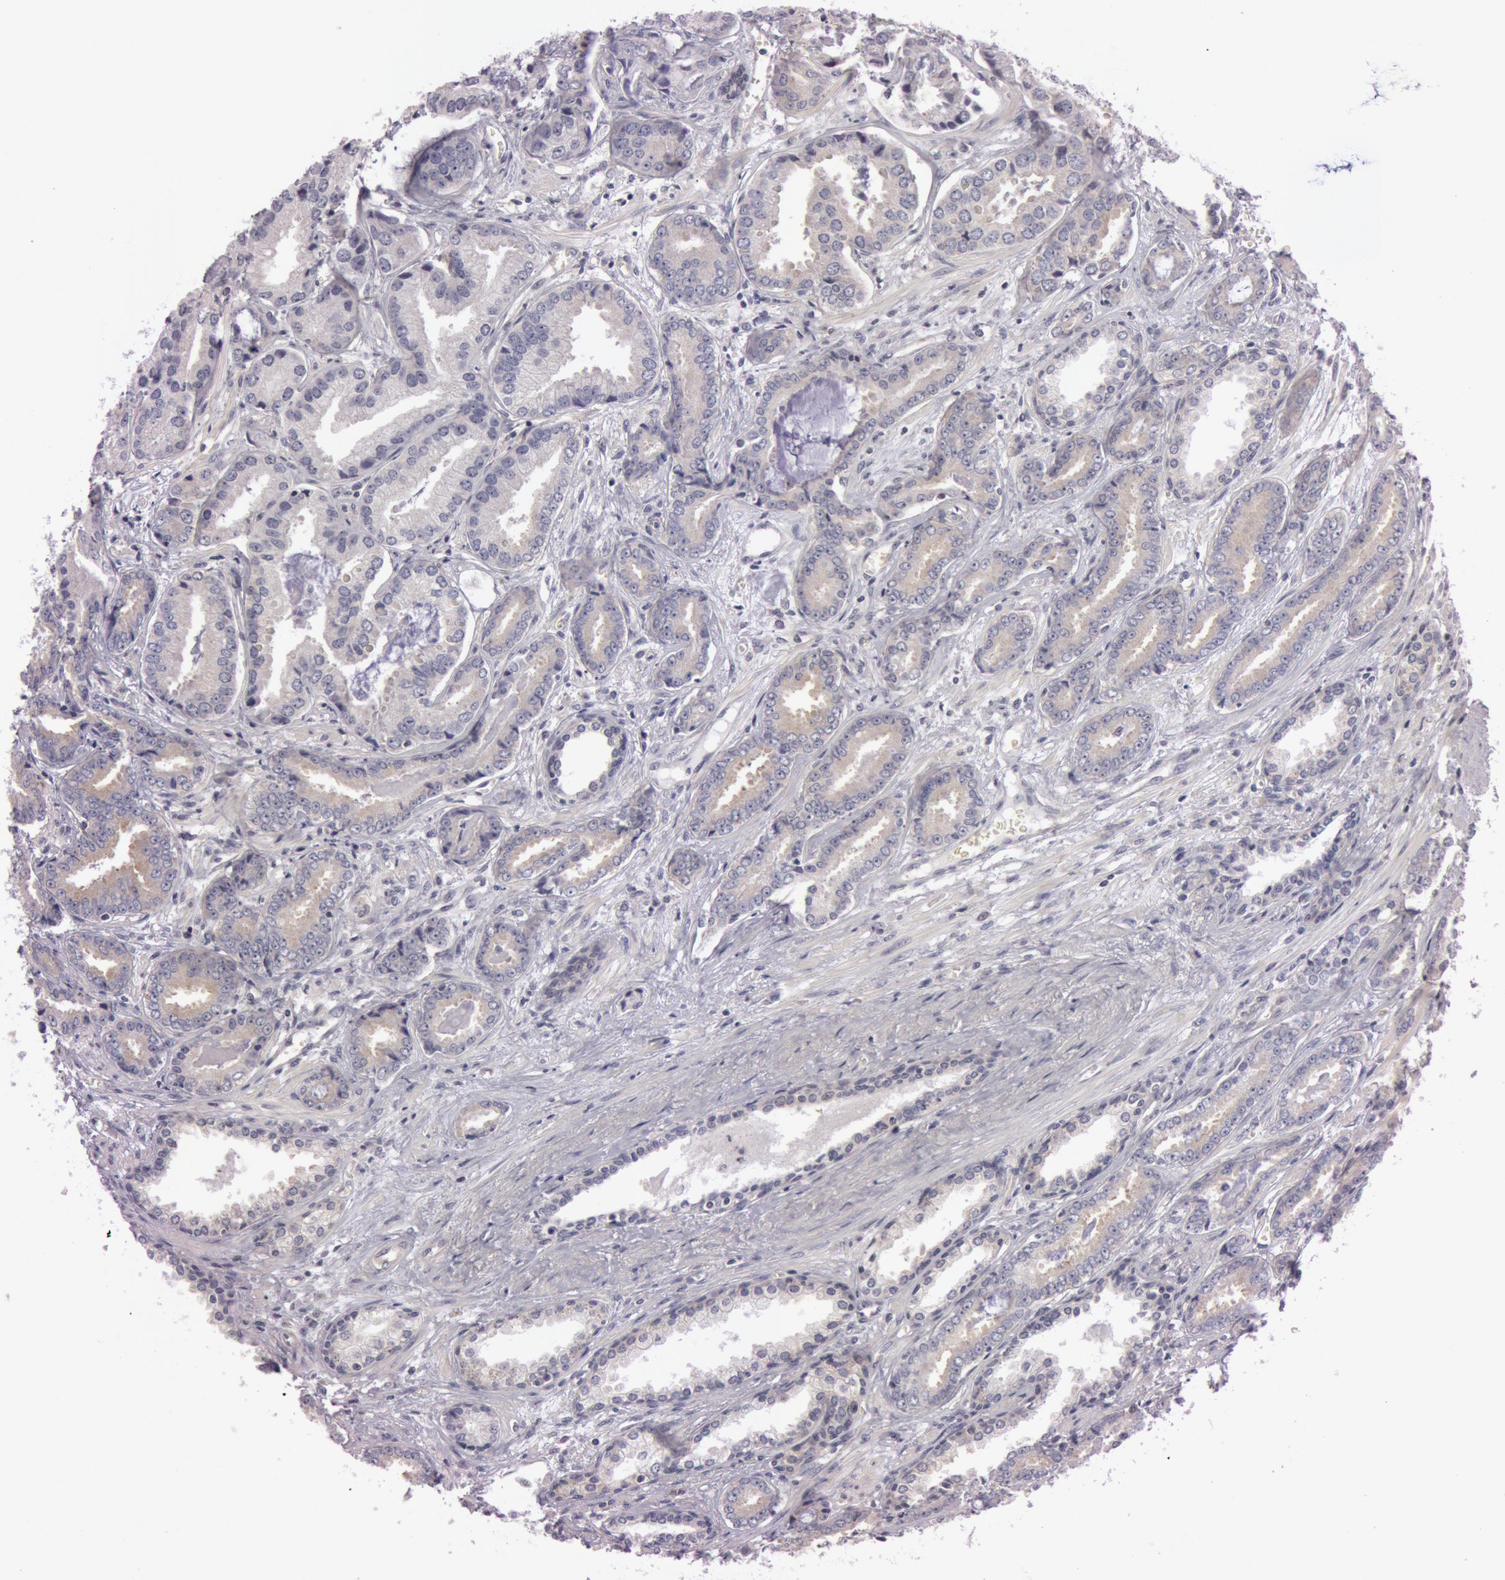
{"staining": {"intensity": "weak", "quantity": "25%-75%", "location": "cytoplasmic/membranous"}, "tissue": "prostate cancer", "cell_type": "Tumor cells", "image_type": "cancer", "snomed": [{"axis": "morphology", "description": "Adenocarcinoma, Low grade"}, {"axis": "topography", "description": "Prostate"}], "caption": "The image displays staining of prostate low-grade adenocarcinoma, revealing weak cytoplasmic/membranous protein staining (brown color) within tumor cells. The staining was performed using DAB to visualize the protein expression in brown, while the nuclei were stained in blue with hematoxylin (Magnification: 20x).", "gene": "RALGAPA1", "patient": {"sex": "male", "age": 65}}